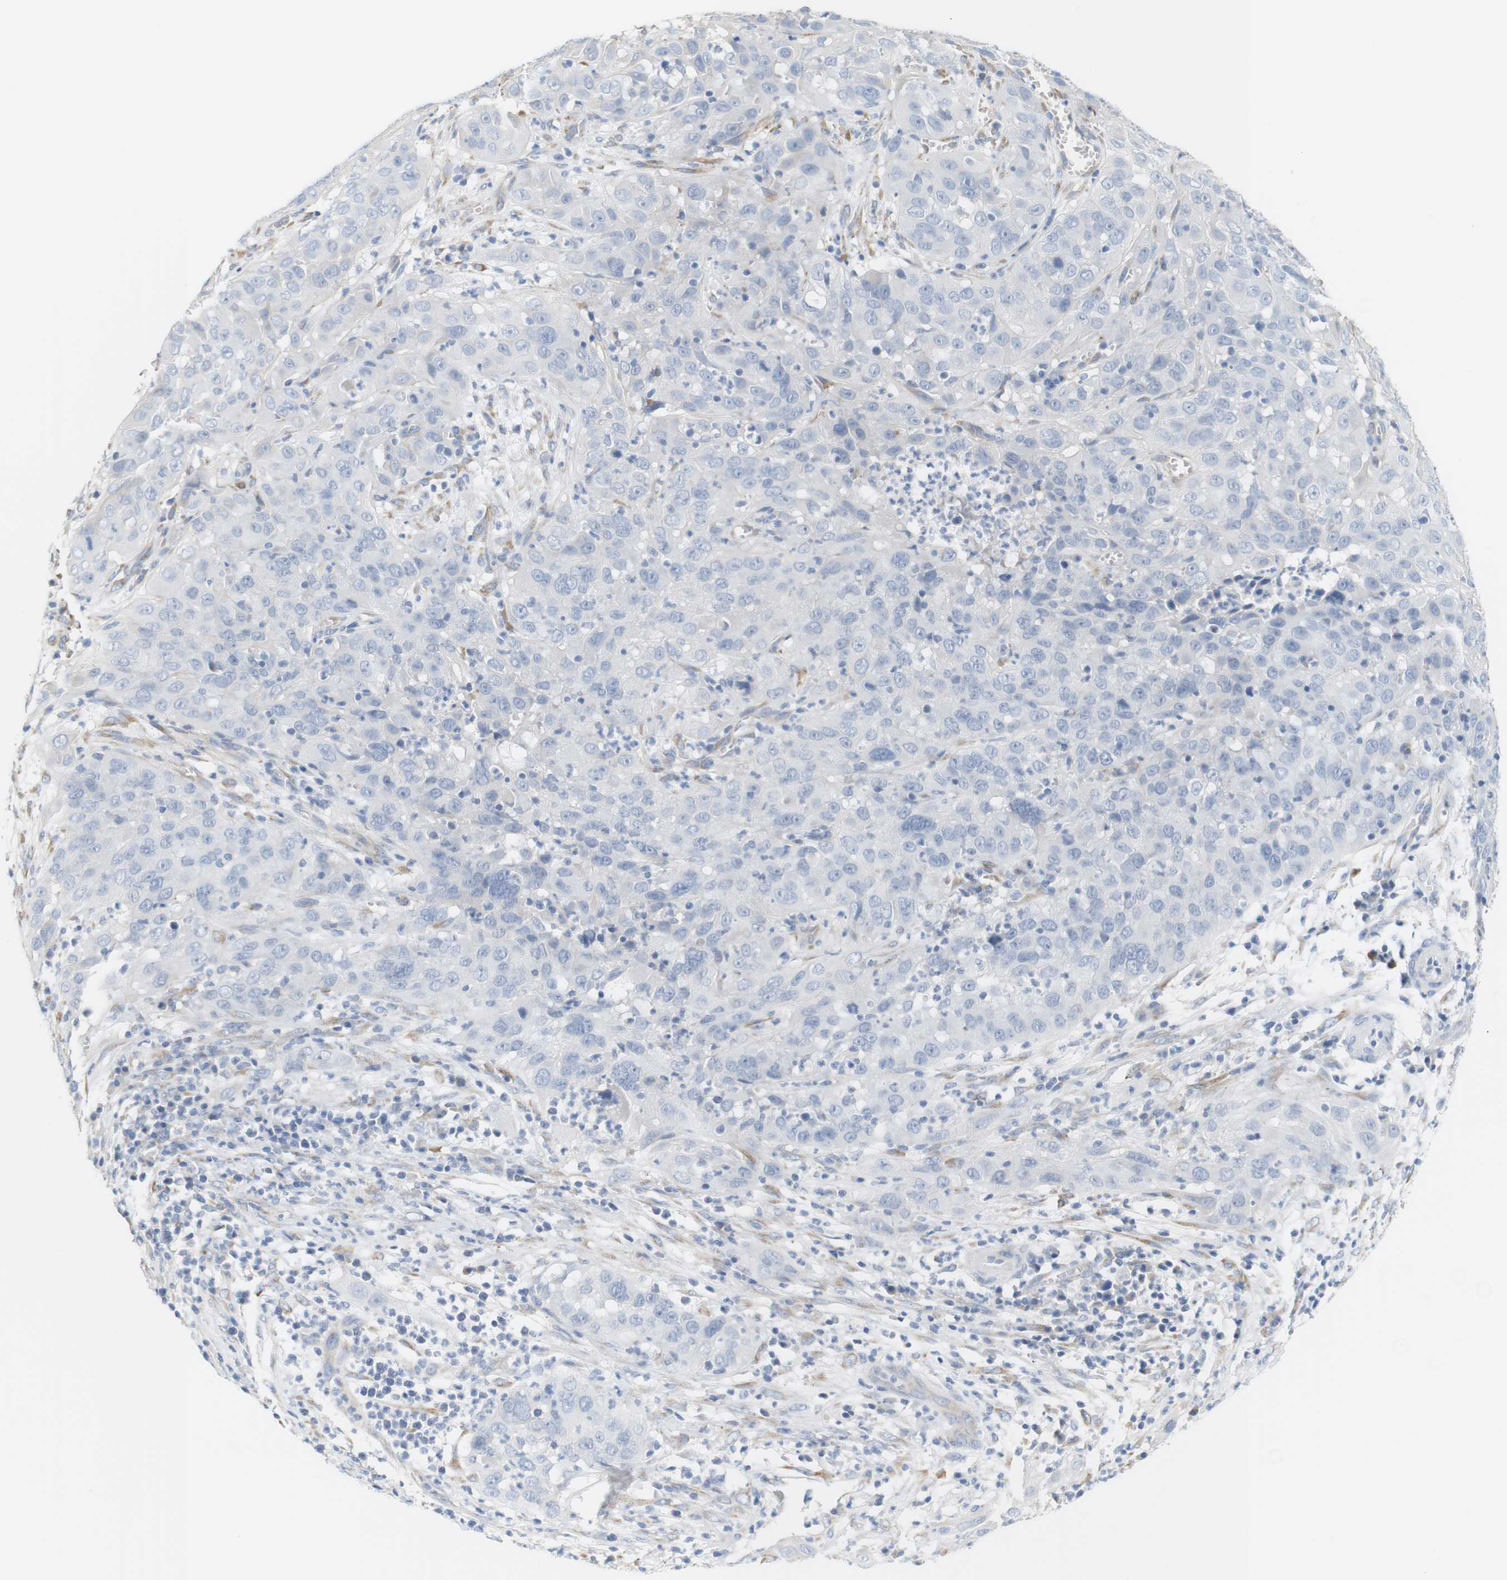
{"staining": {"intensity": "negative", "quantity": "none", "location": "none"}, "tissue": "cervical cancer", "cell_type": "Tumor cells", "image_type": "cancer", "snomed": [{"axis": "morphology", "description": "Squamous cell carcinoma, NOS"}, {"axis": "topography", "description": "Cervix"}], "caption": "Immunohistochemistry (IHC) histopathology image of neoplastic tissue: cervical cancer (squamous cell carcinoma) stained with DAB demonstrates no significant protein staining in tumor cells.", "gene": "RGS9", "patient": {"sex": "female", "age": 32}}